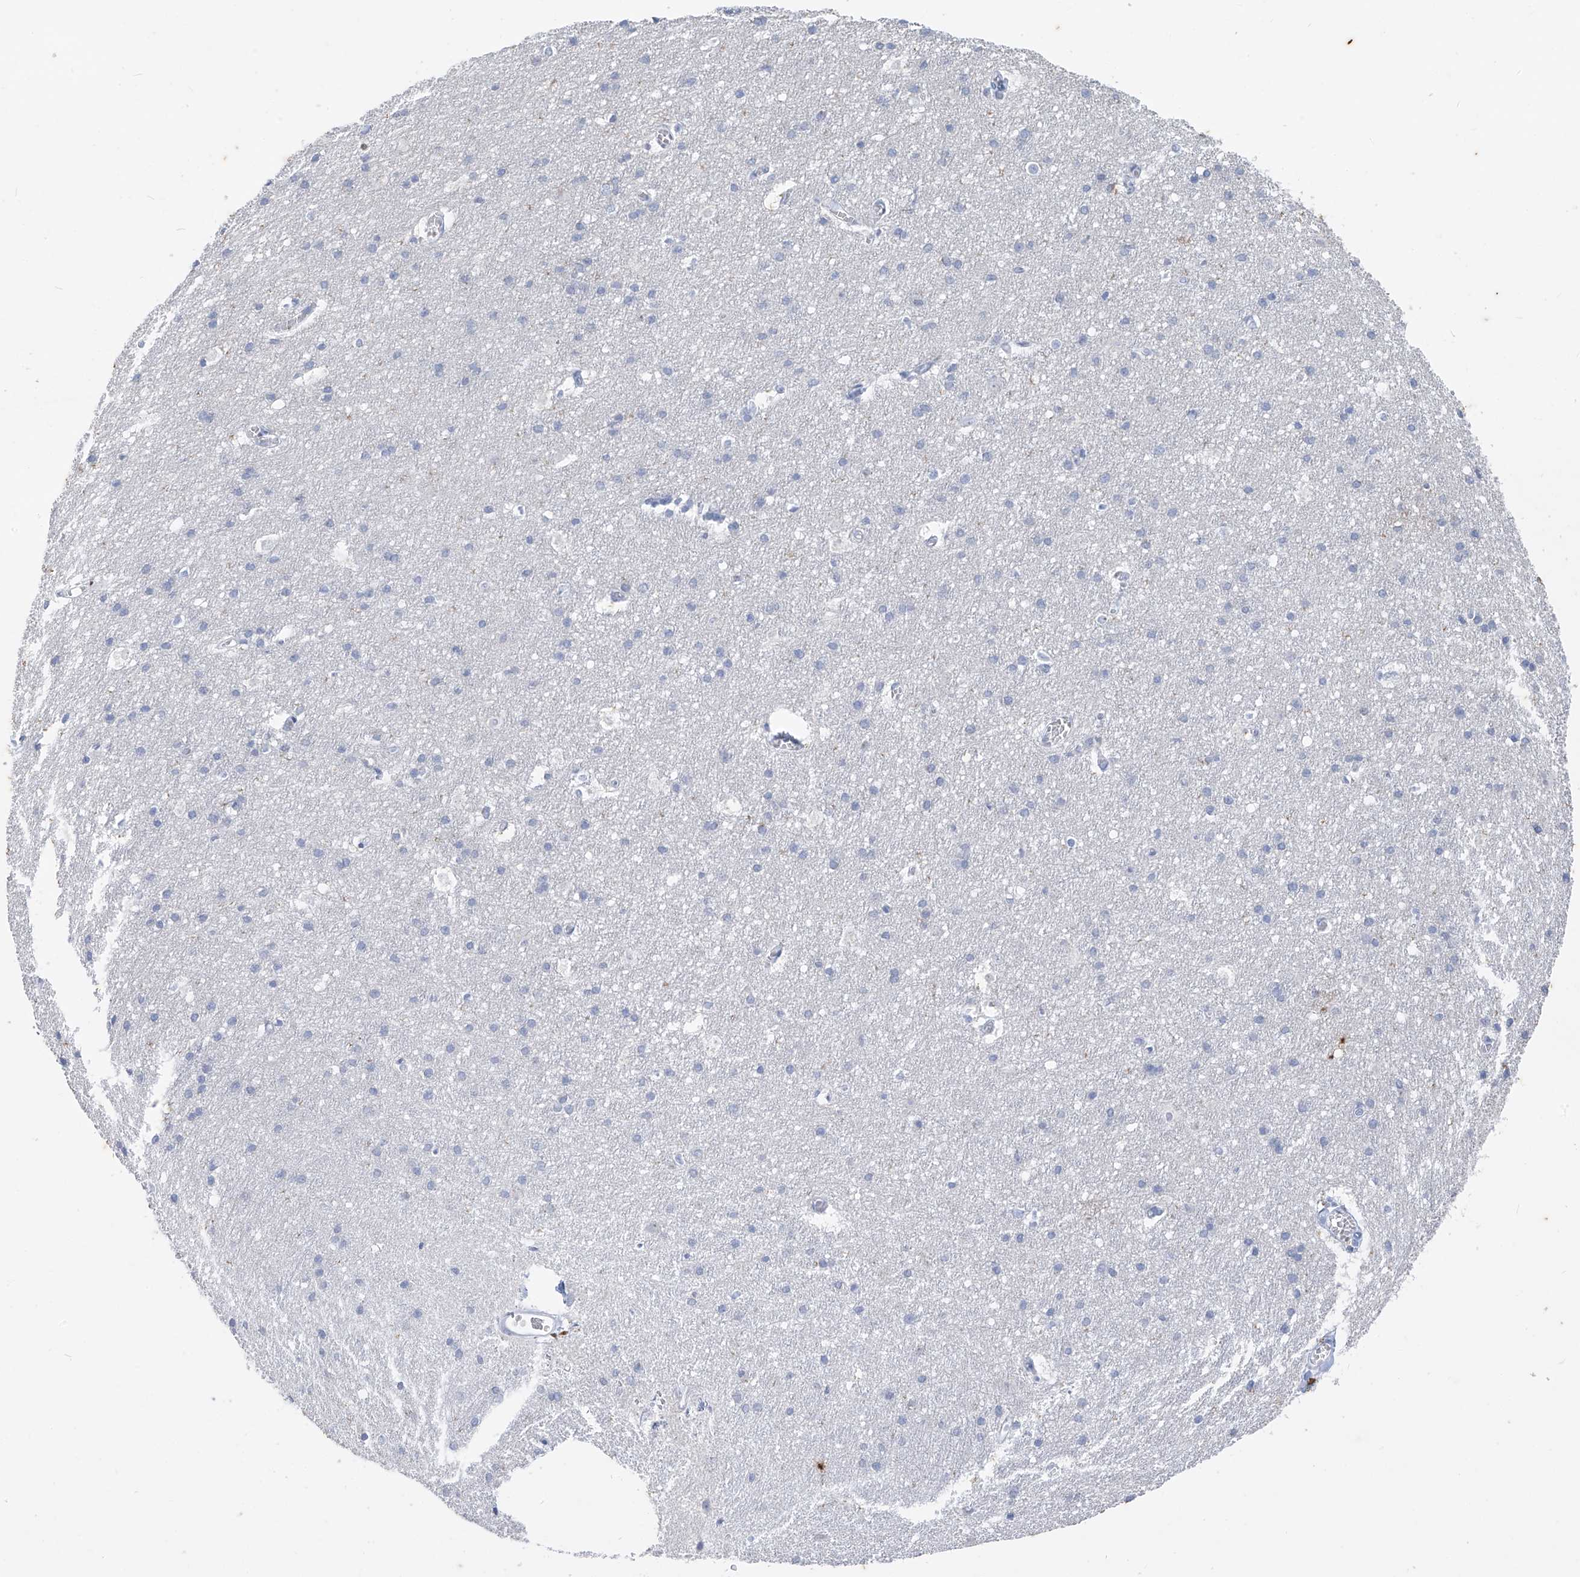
{"staining": {"intensity": "negative", "quantity": "none", "location": "none"}, "tissue": "cerebral cortex", "cell_type": "Endothelial cells", "image_type": "normal", "snomed": [{"axis": "morphology", "description": "Normal tissue, NOS"}, {"axis": "topography", "description": "Cerebral cortex"}], "caption": "Immunohistochemistry photomicrograph of normal cerebral cortex: cerebral cortex stained with DAB reveals no significant protein positivity in endothelial cells.", "gene": "CX3CR1", "patient": {"sex": "male", "age": 54}}